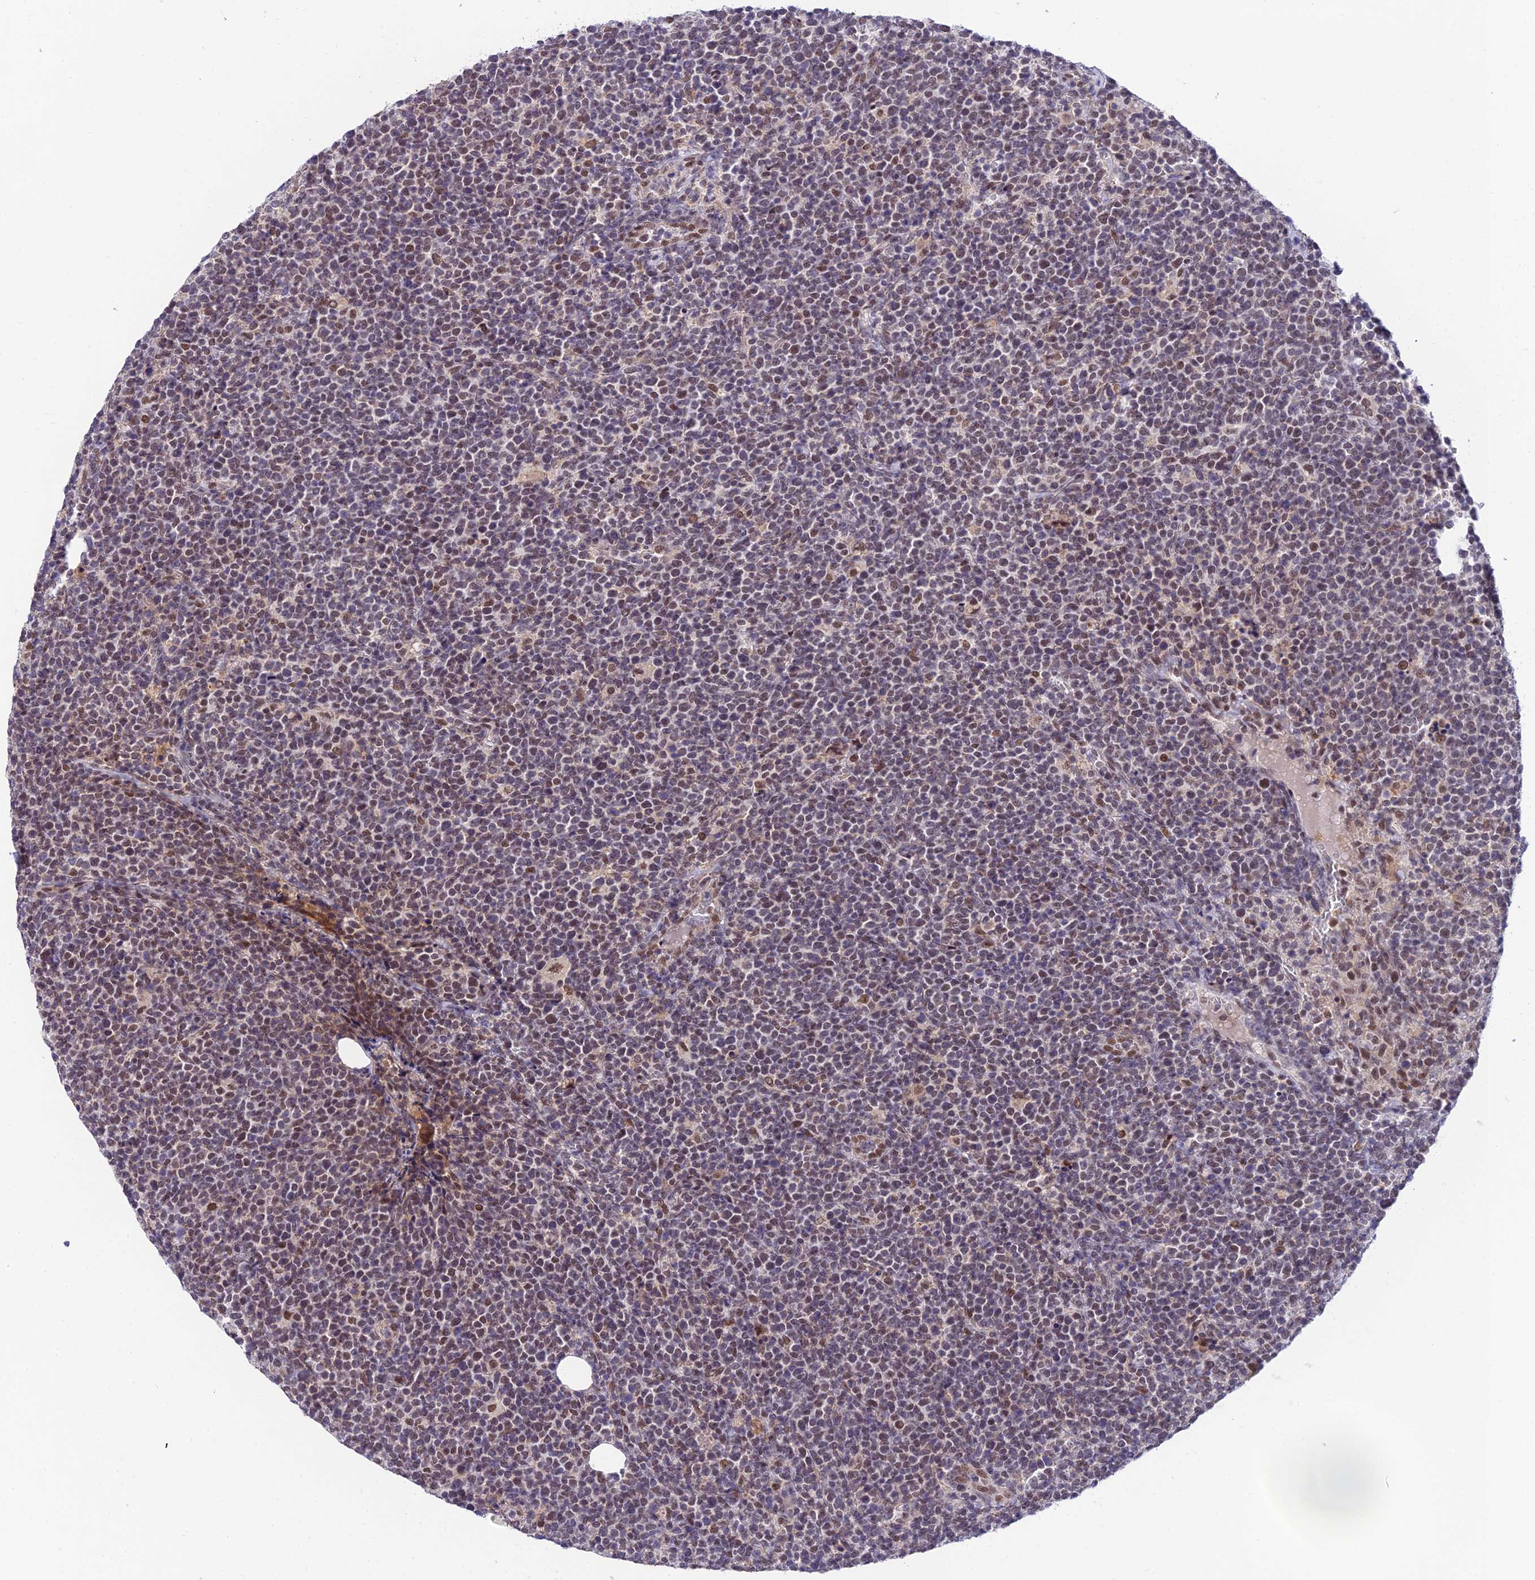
{"staining": {"intensity": "weak", "quantity": "25%-75%", "location": "nuclear"}, "tissue": "lymphoma", "cell_type": "Tumor cells", "image_type": "cancer", "snomed": [{"axis": "morphology", "description": "Malignant lymphoma, non-Hodgkin's type, High grade"}, {"axis": "topography", "description": "Lymph node"}], "caption": "Lymphoma was stained to show a protein in brown. There is low levels of weak nuclear staining in about 25%-75% of tumor cells.", "gene": "C2orf49", "patient": {"sex": "male", "age": 61}}